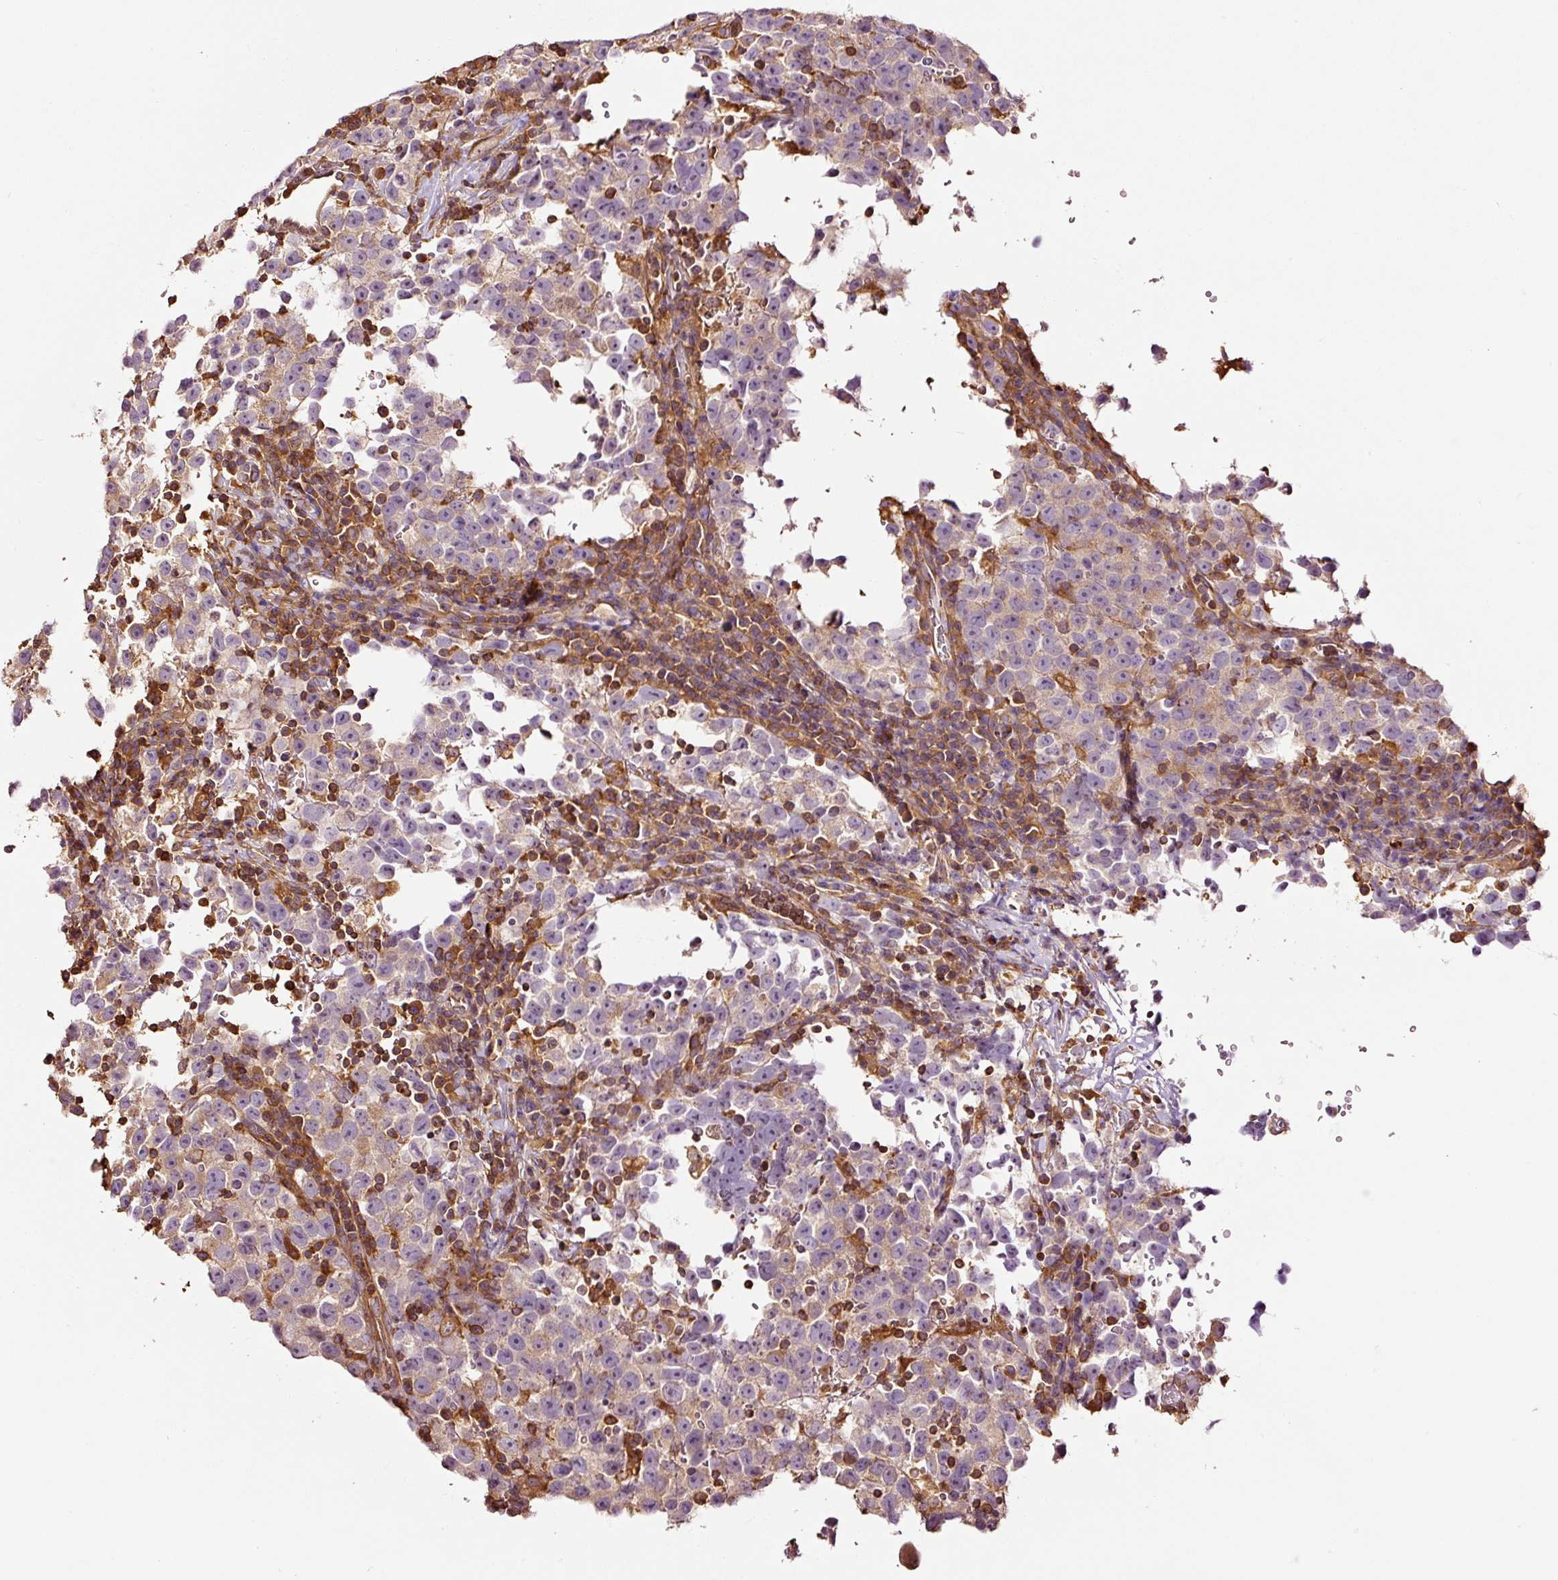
{"staining": {"intensity": "weak", "quantity": "25%-75%", "location": "cytoplasmic/membranous"}, "tissue": "testis cancer", "cell_type": "Tumor cells", "image_type": "cancer", "snomed": [{"axis": "morphology", "description": "Seminoma, NOS"}, {"axis": "topography", "description": "Testis"}], "caption": "Testis cancer tissue exhibits weak cytoplasmic/membranous positivity in approximately 25%-75% of tumor cells, visualized by immunohistochemistry. (brown staining indicates protein expression, while blue staining denotes nuclei).", "gene": "METAP1", "patient": {"sex": "male", "age": 22}}